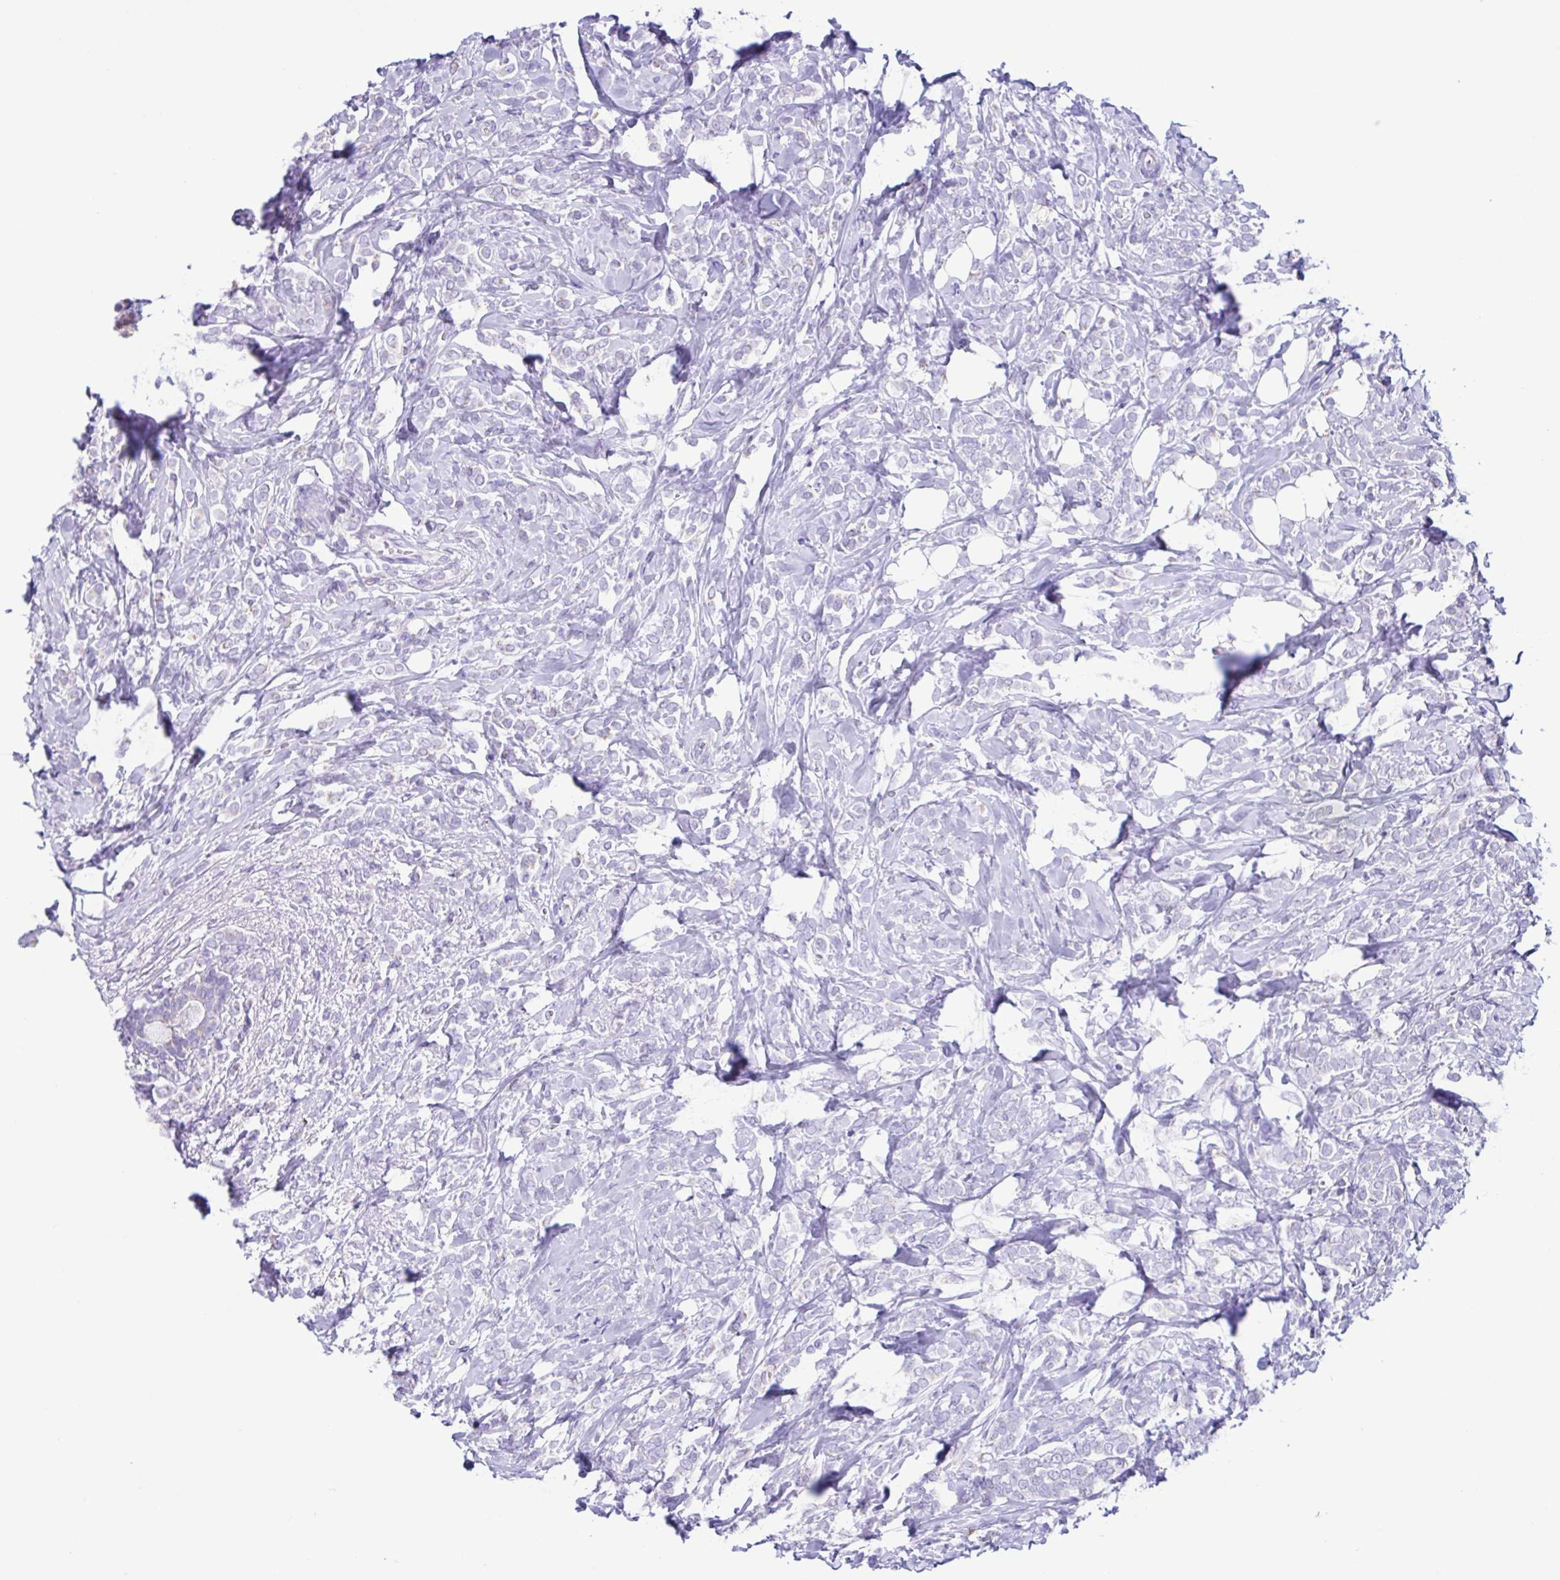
{"staining": {"intensity": "negative", "quantity": "none", "location": "none"}, "tissue": "breast cancer", "cell_type": "Tumor cells", "image_type": "cancer", "snomed": [{"axis": "morphology", "description": "Lobular carcinoma"}, {"axis": "topography", "description": "Breast"}], "caption": "DAB immunohistochemical staining of lobular carcinoma (breast) shows no significant positivity in tumor cells.", "gene": "ACTRT3", "patient": {"sex": "female", "age": 49}}